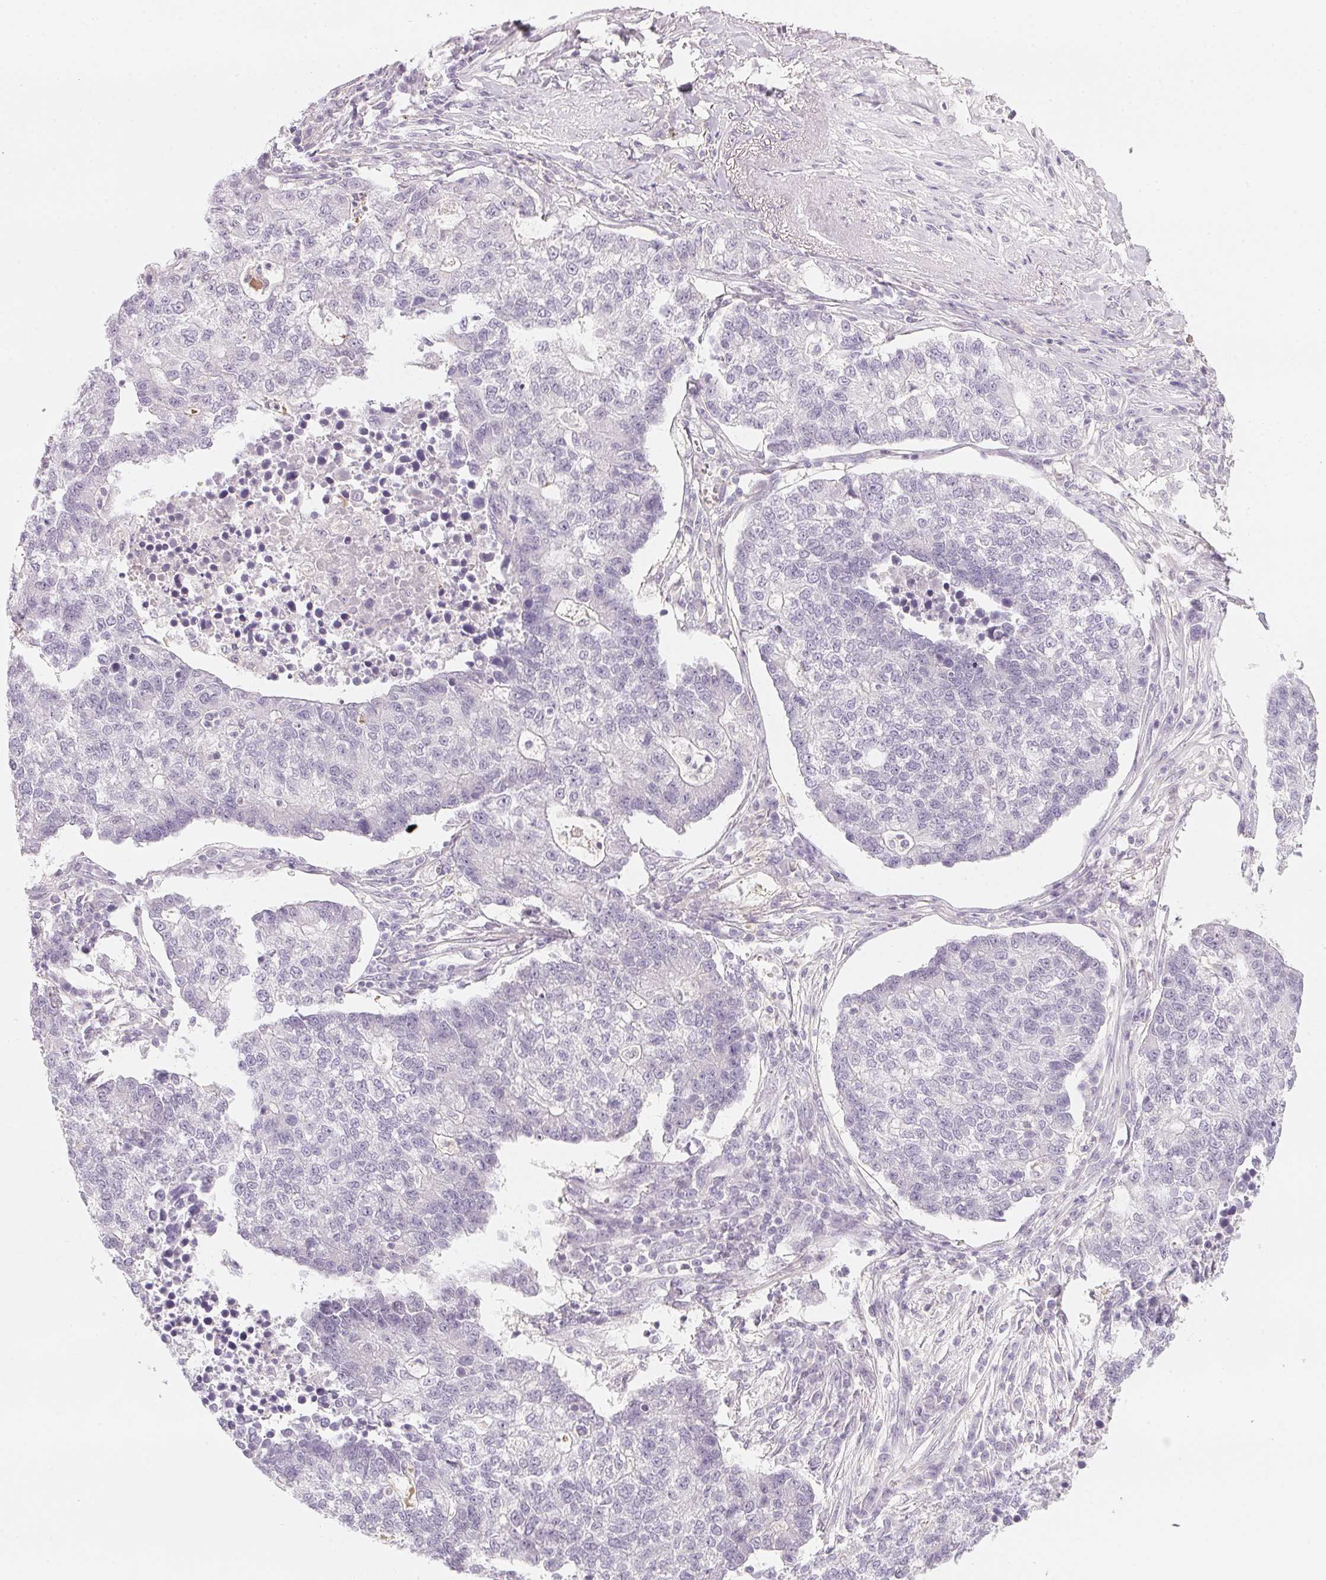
{"staining": {"intensity": "negative", "quantity": "none", "location": "none"}, "tissue": "lung cancer", "cell_type": "Tumor cells", "image_type": "cancer", "snomed": [{"axis": "morphology", "description": "Adenocarcinoma, NOS"}, {"axis": "topography", "description": "Lung"}], "caption": "The micrograph reveals no staining of tumor cells in lung adenocarcinoma.", "gene": "CFAP276", "patient": {"sex": "male", "age": 57}}